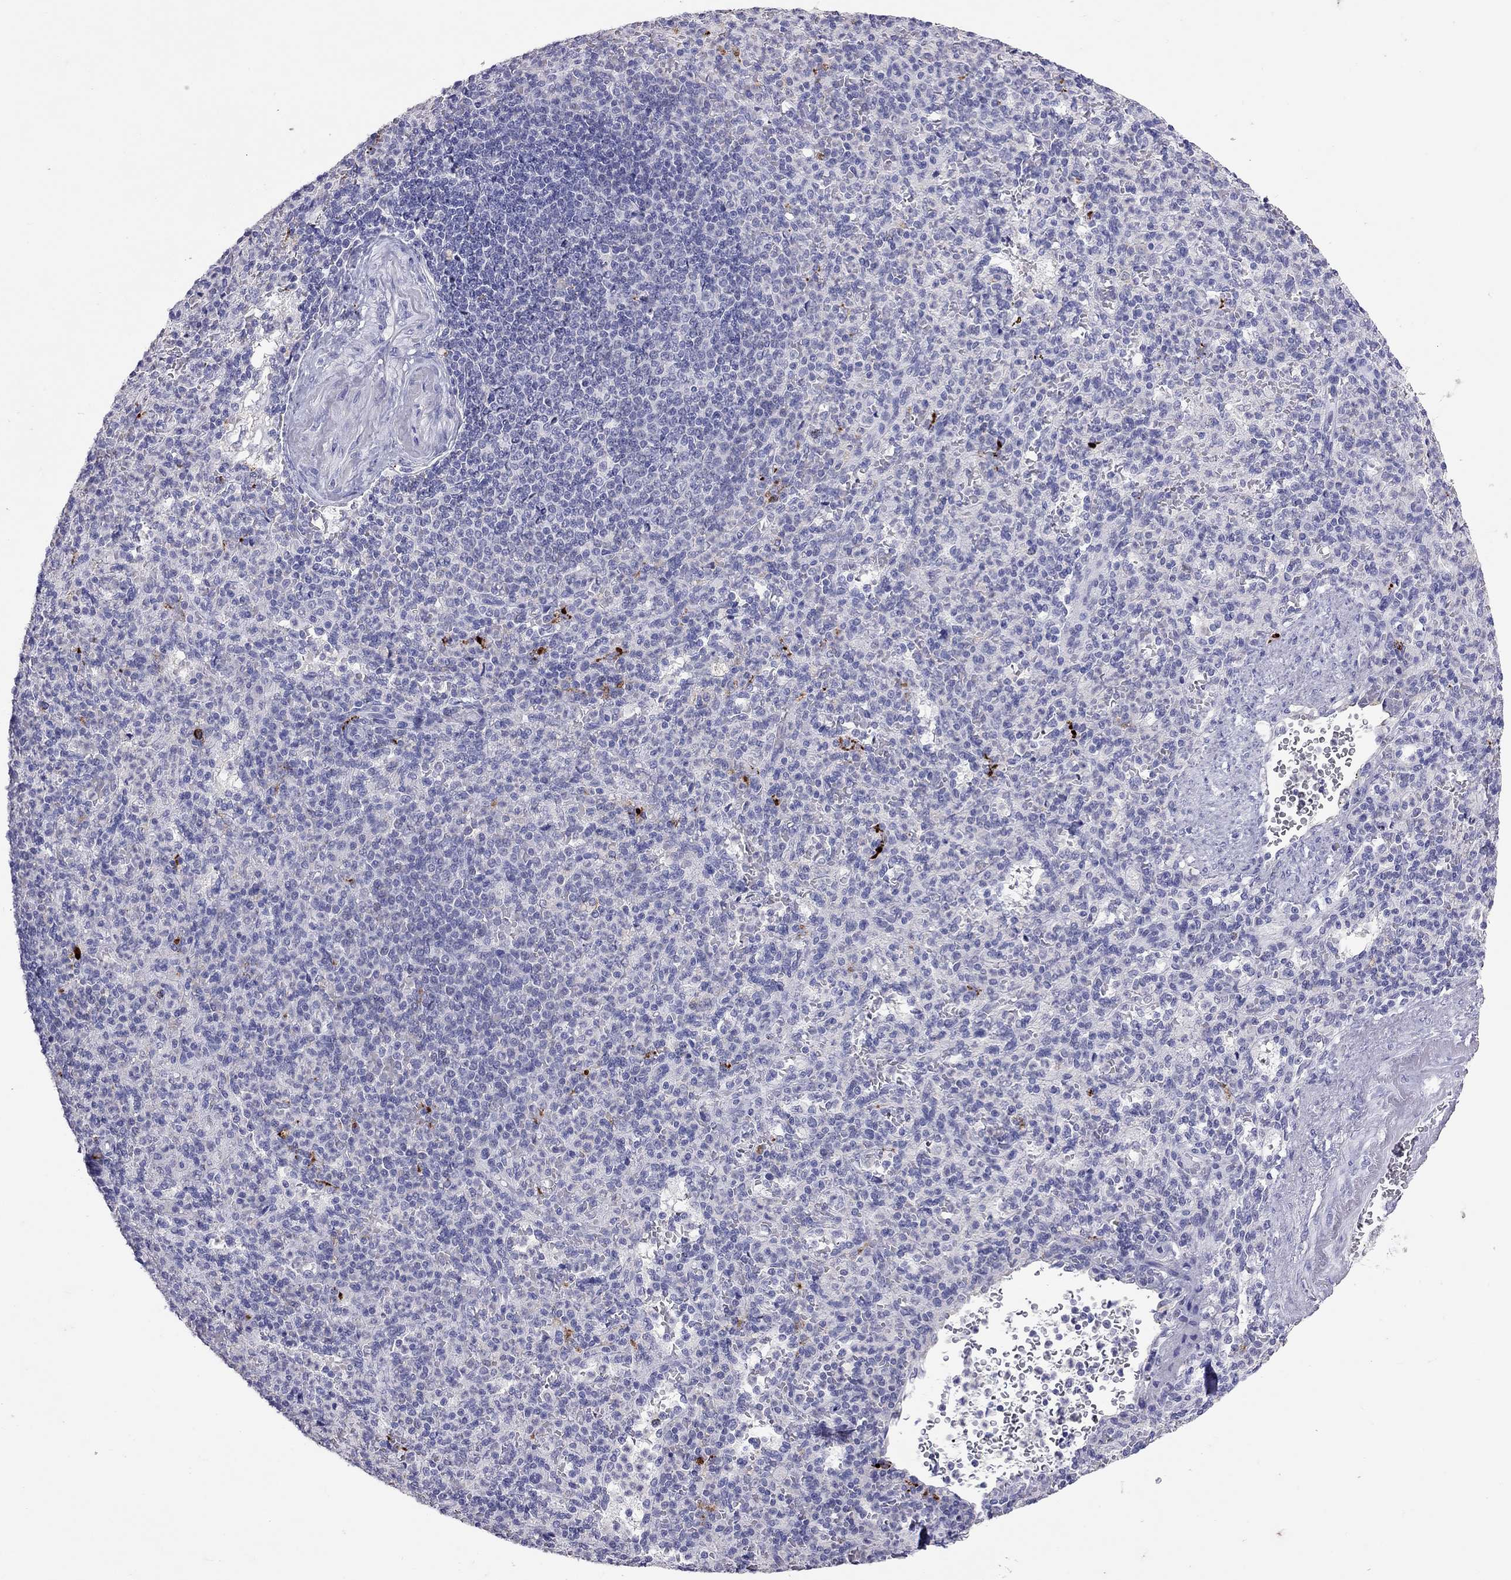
{"staining": {"intensity": "strong", "quantity": "<25%", "location": "cytoplasmic/membranous"}, "tissue": "spleen", "cell_type": "Cells in red pulp", "image_type": "normal", "snomed": [{"axis": "morphology", "description": "Normal tissue, NOS"}, {"axis": "topography", "description": "Spleen"}], "caption": "Protein analysis of benign spleen displays strong cytoplasmic/membranous staining in approximately <25% of cells in red pulp. Ihc stains the protein of interest in brown and the nuclei are stained blue.", "gene": "SLAMF1", "patient": {"sex": "female", "age": 74}}